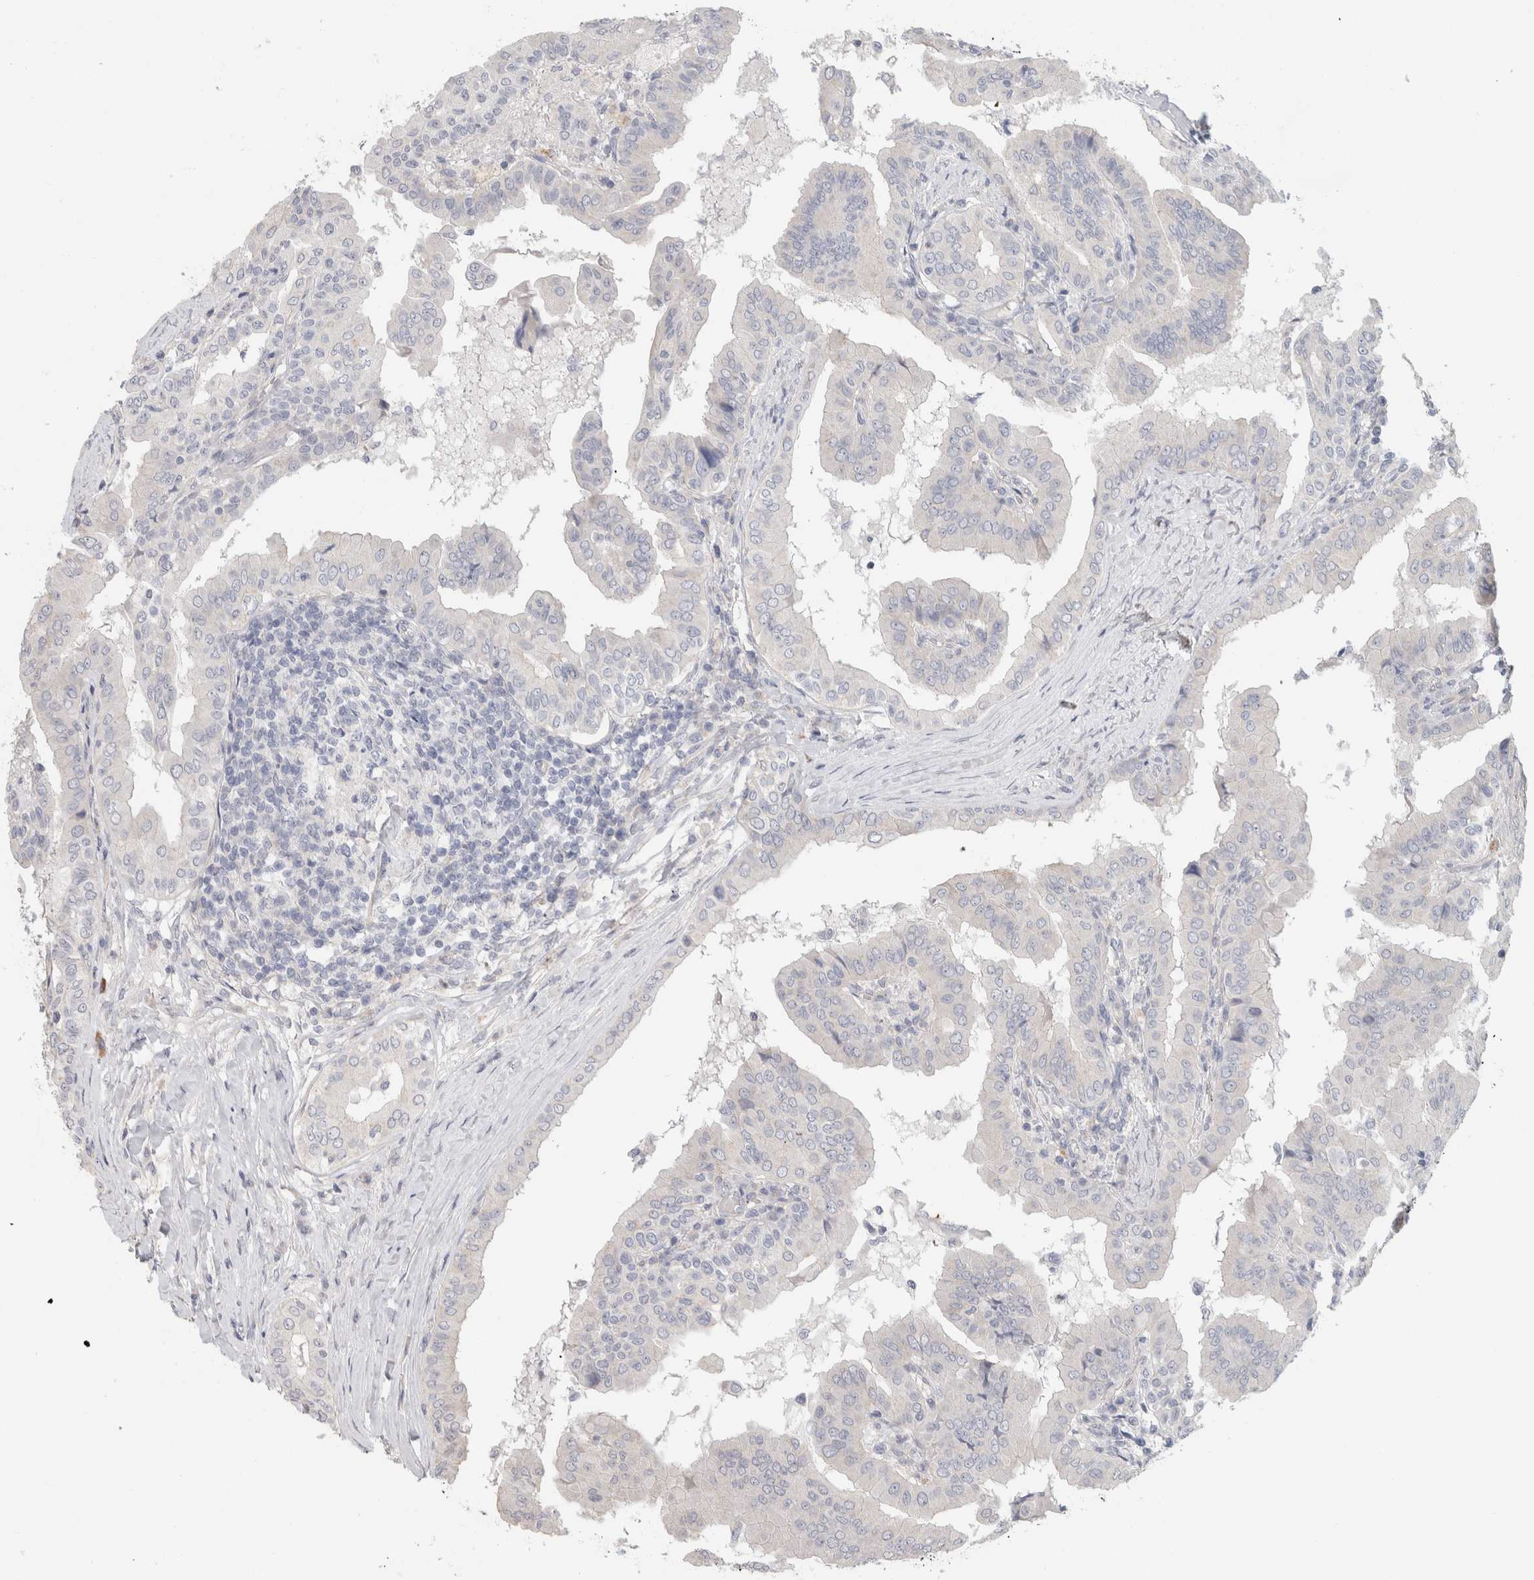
{"staining": {"intensity": "negative", "quantity": "none", "location": "none"}, "tissue": "thyroid cancer", "cell_type": "Tumor cells", "image_type": "cancer", "snomed": [{"axis": "morphology", "description": "Papillary adenocarcinoma, NOS"}, {"axis": "topography", "description": "Thyroid gland"}], "caption": "Human thyroid cancer stained for a protein using immunohistochemistry displays no positivity in tumor cells.", "gene": "AFP", "patient": {"sex": "male", "age": 33}}